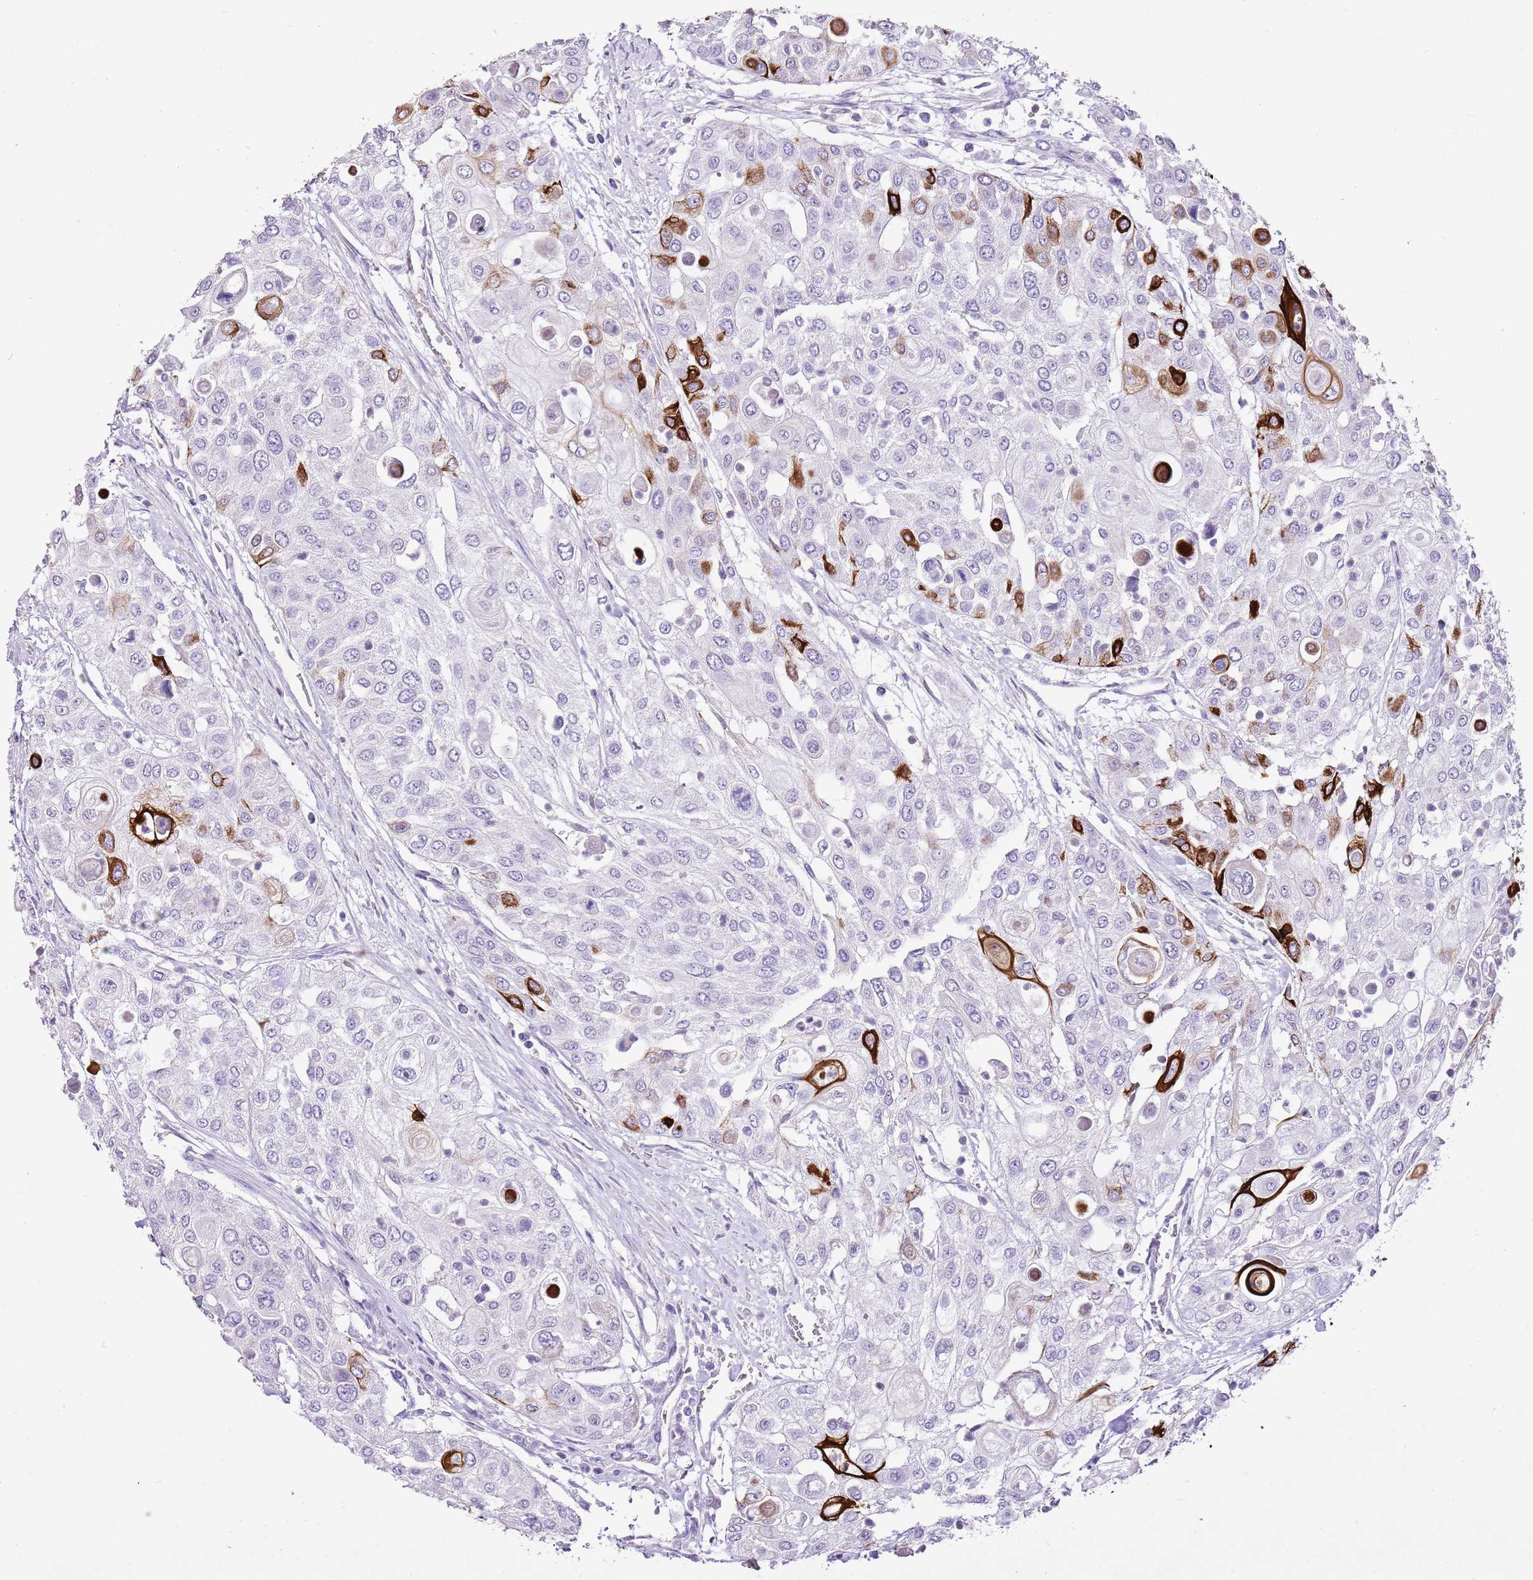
{"staining": {"intensity": "strong", "quantity": "<25%", "location": "cytoplasmic/membranous"}, "tissue": "urothelial cancer", "cell_type": "Tumor cells", "image_type": "cancer", "snomed": [{"axis": "morphology", "description": "Urothelial carcinoma, High grade"}, {"axis": "topography", "description": "Urinary bladder"}], "caption": "The histopathology image reveals staining of urothelial cancer, revealing strong cytoplasmic/membranous protein positivity (brown color) within tumor cells.", "gene": "XPO7", "patient": {"sex": "female", "age": 79}}